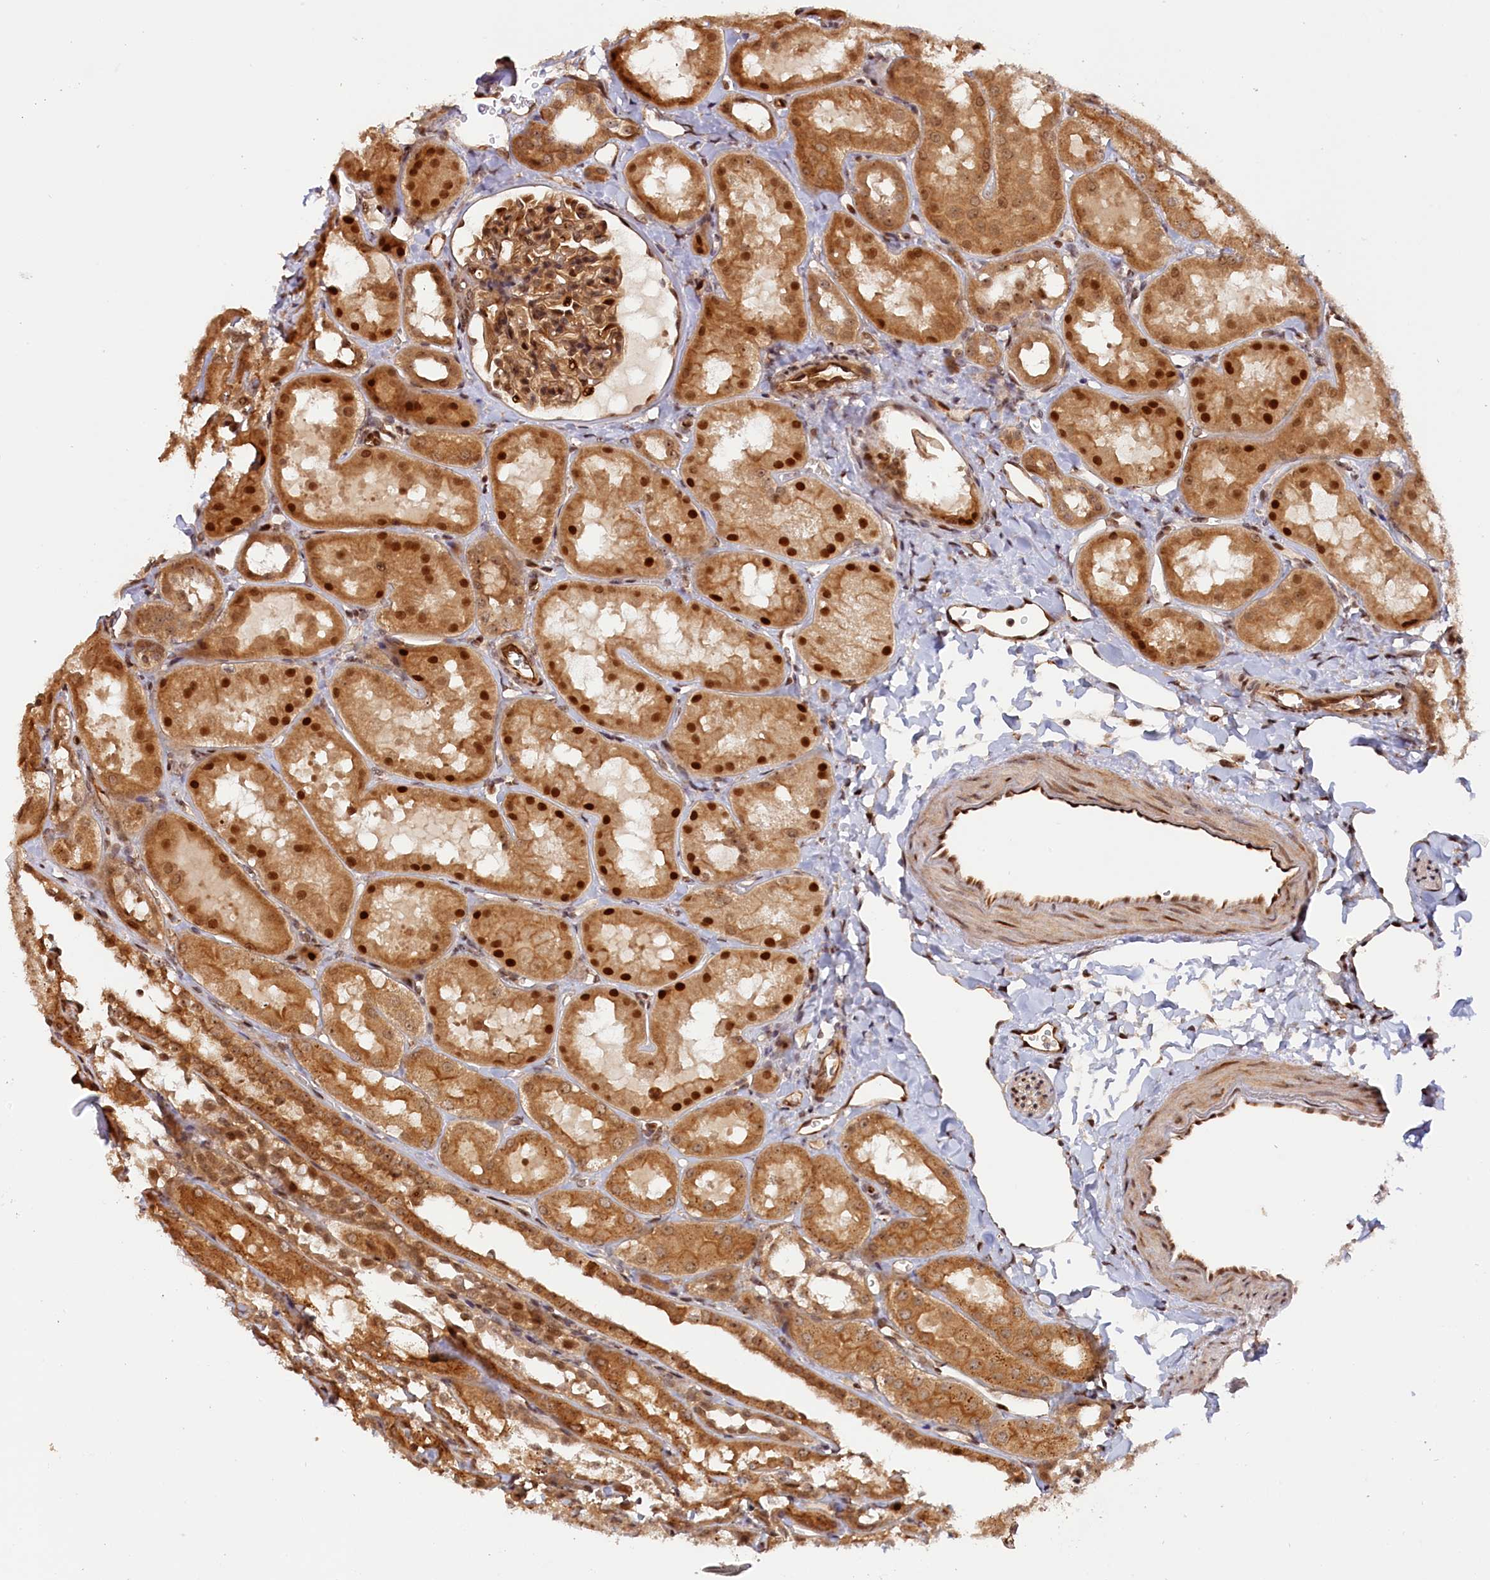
{"staining": {"intensity": "moderate", "quantity": ">75%", "location": "cytoplasmic/membranous,nuclear"}, "tissue": "kidney", "cell_type": "Cells in glomeruli", "image_type": "normal", "snomed": [{"axis": "morphology", "description": "Normal tissue, NOS"}, {"axis": "topography", "description": "Kidney"}, {"axis": "topography", "description": "Urinary bladder"}], "caption": "Moderate cytoplasmic/membranous,nuclear positivity for a protein is identified in about >75% of cells in glomeruli of unremarkable kidney using IHC.", "gene": "ANKRD24", "patient": {"sex": "male", "age": 16}}